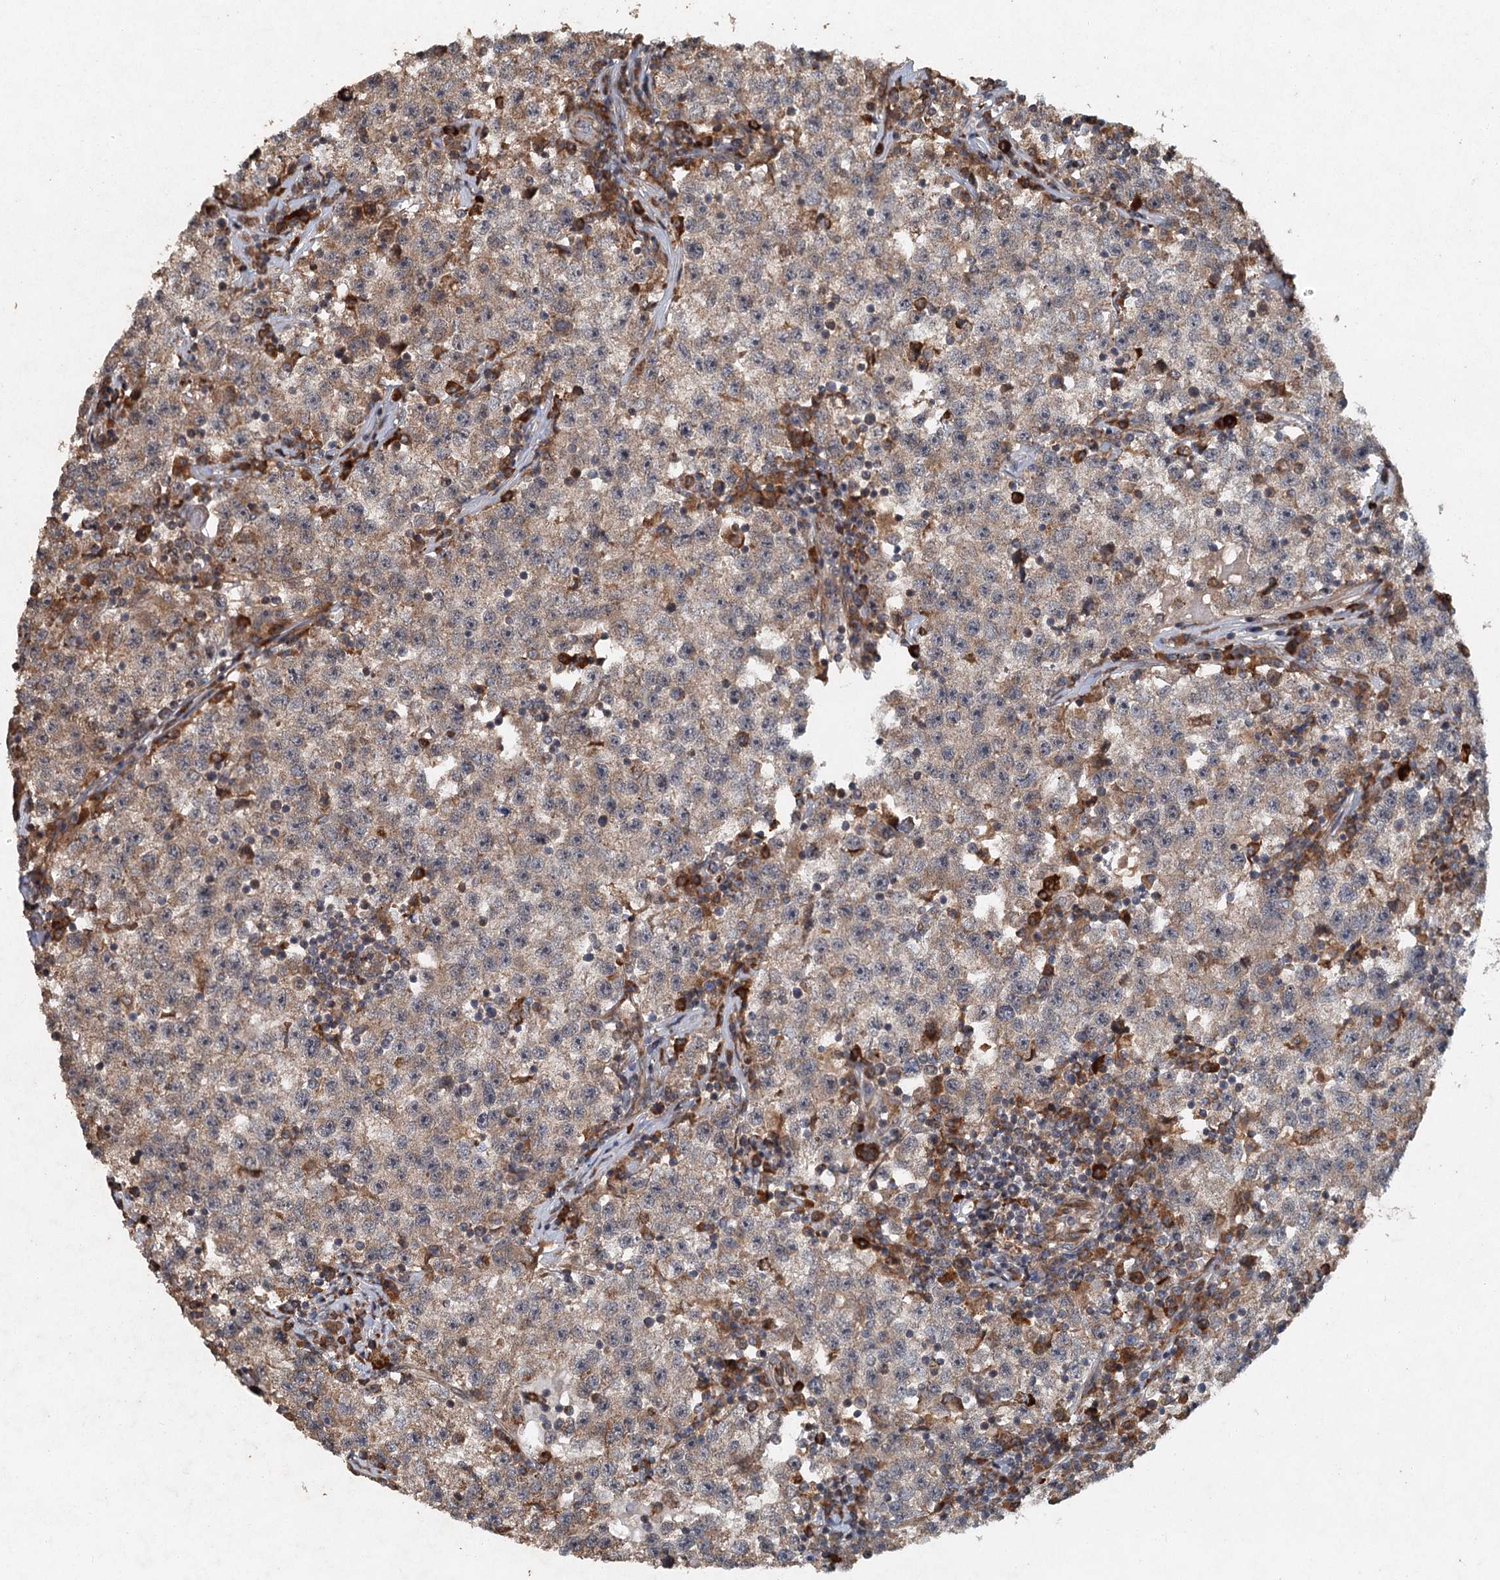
{"staining": {"intensity": "moderate", "quantity": "25%-75%", "location": "cytoplasmic/membranous"}, "tissue": "testis cancer", "cell_type": "Tumor cells", "image_type": "cancer", "snomed": [{"axis": "morphology", "description": "Seminoma, NOS"}, {"axis": "topography", "description": "Testis"}], "caption": "Testis cancer (seminoma) was stained to show a protein in brown. There is medium levels of moderate cytoplasmic/membranous expression in approximately 25%-75% of tumor cells.", "gene": "SRPX2", "patient": {"sex": "male", "age": 22}}